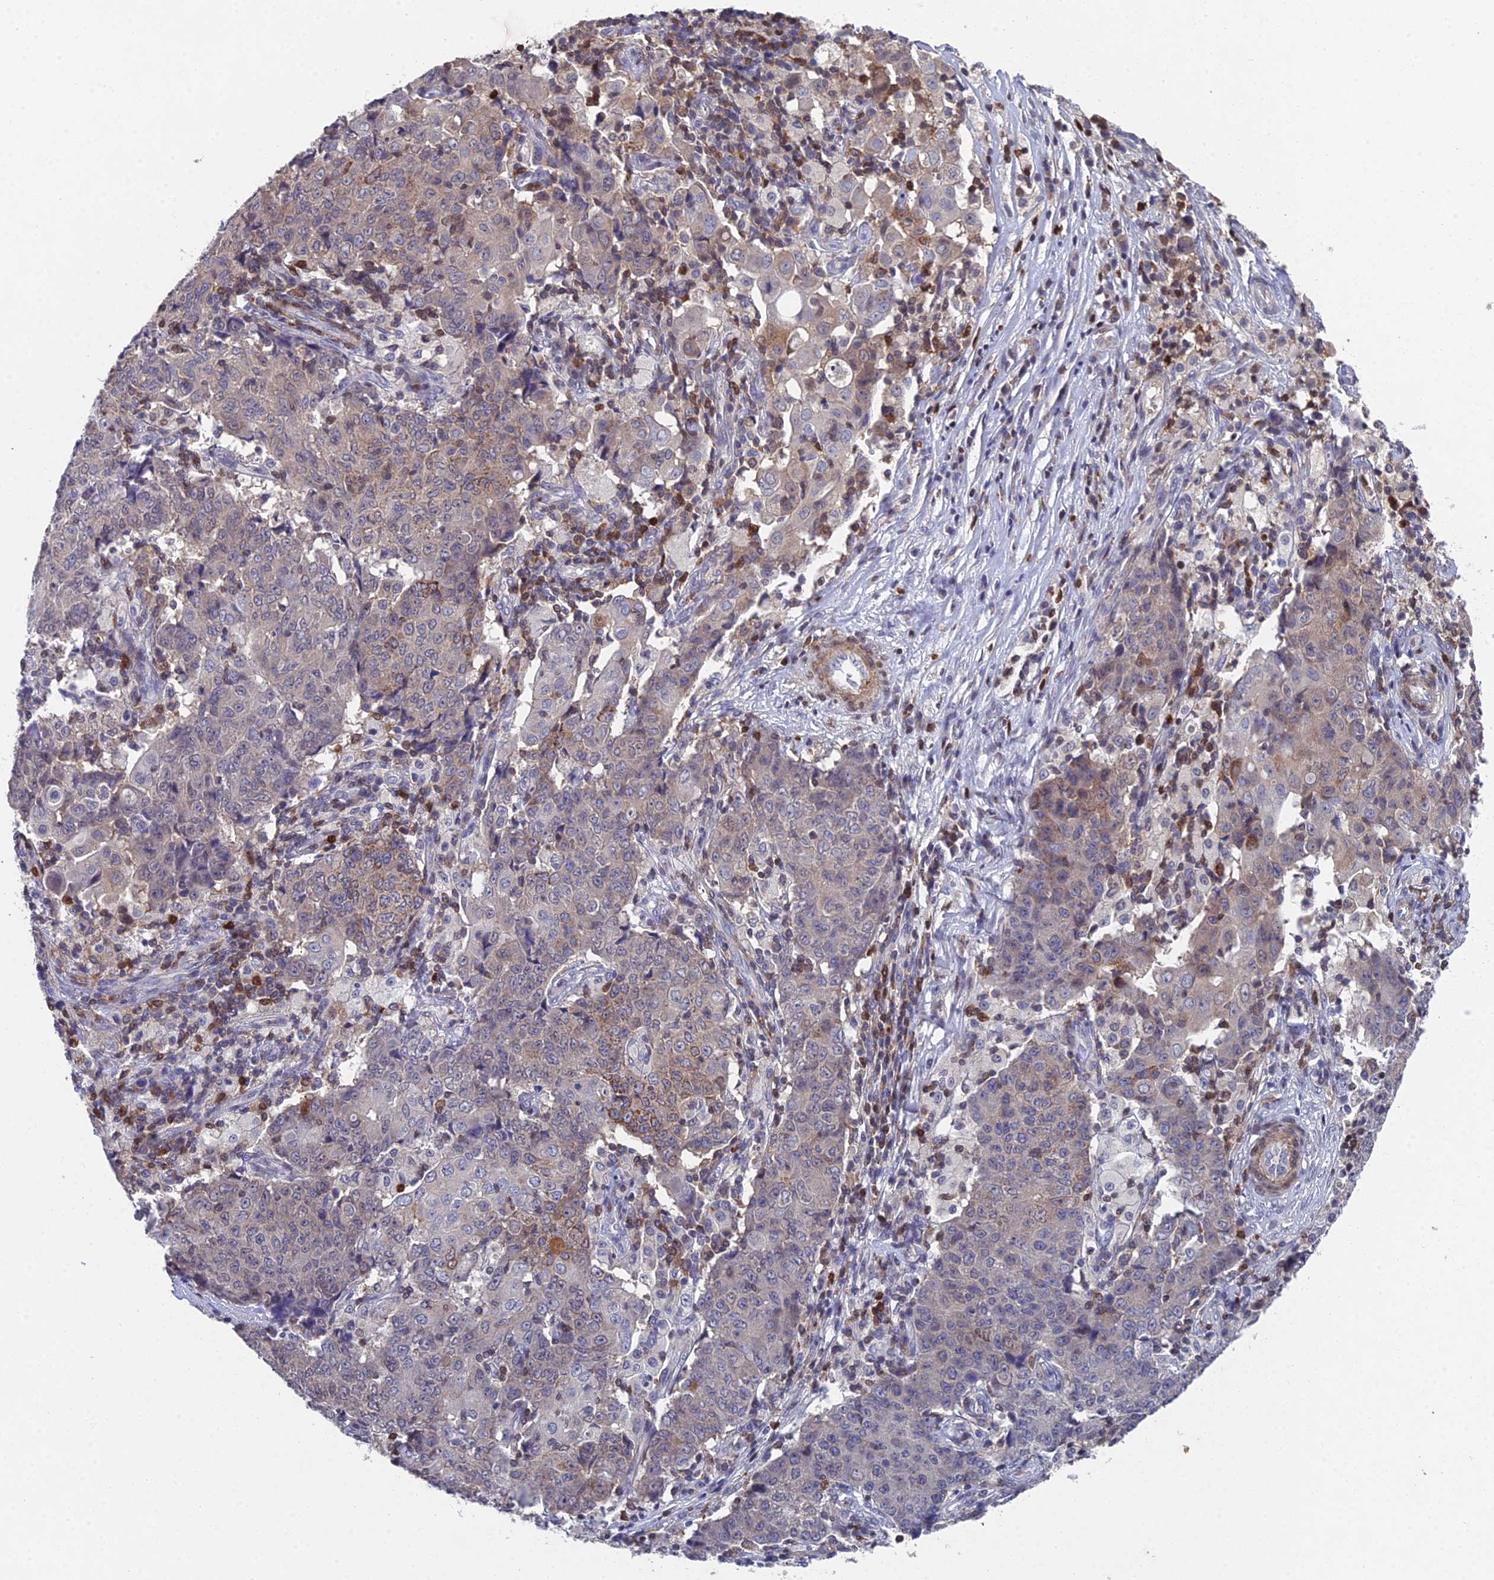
{"staining": {"intensity": "moderate", "quantity": "<25%", "location": "cytoplasmic/membranous"}, "tissue": "ovarian cancer", "cell_type": "Tumor cells", "image_type": "cancer", "snomed": [{"axis": "morphology", "description": "Carcinoma, endometroid"}, {"axis": "topography", "description": "Ovary"}], "caption": "A brown stain highlights moderate cytoplasmic/membranous staining of a protein in human ovarian endometroid carcinoma tumor cells. (DAB IHC, brown staining for protein, blue staining for nuclei).", "gene": "GALK2", "patient": {"sex": "female", "age": 42}}